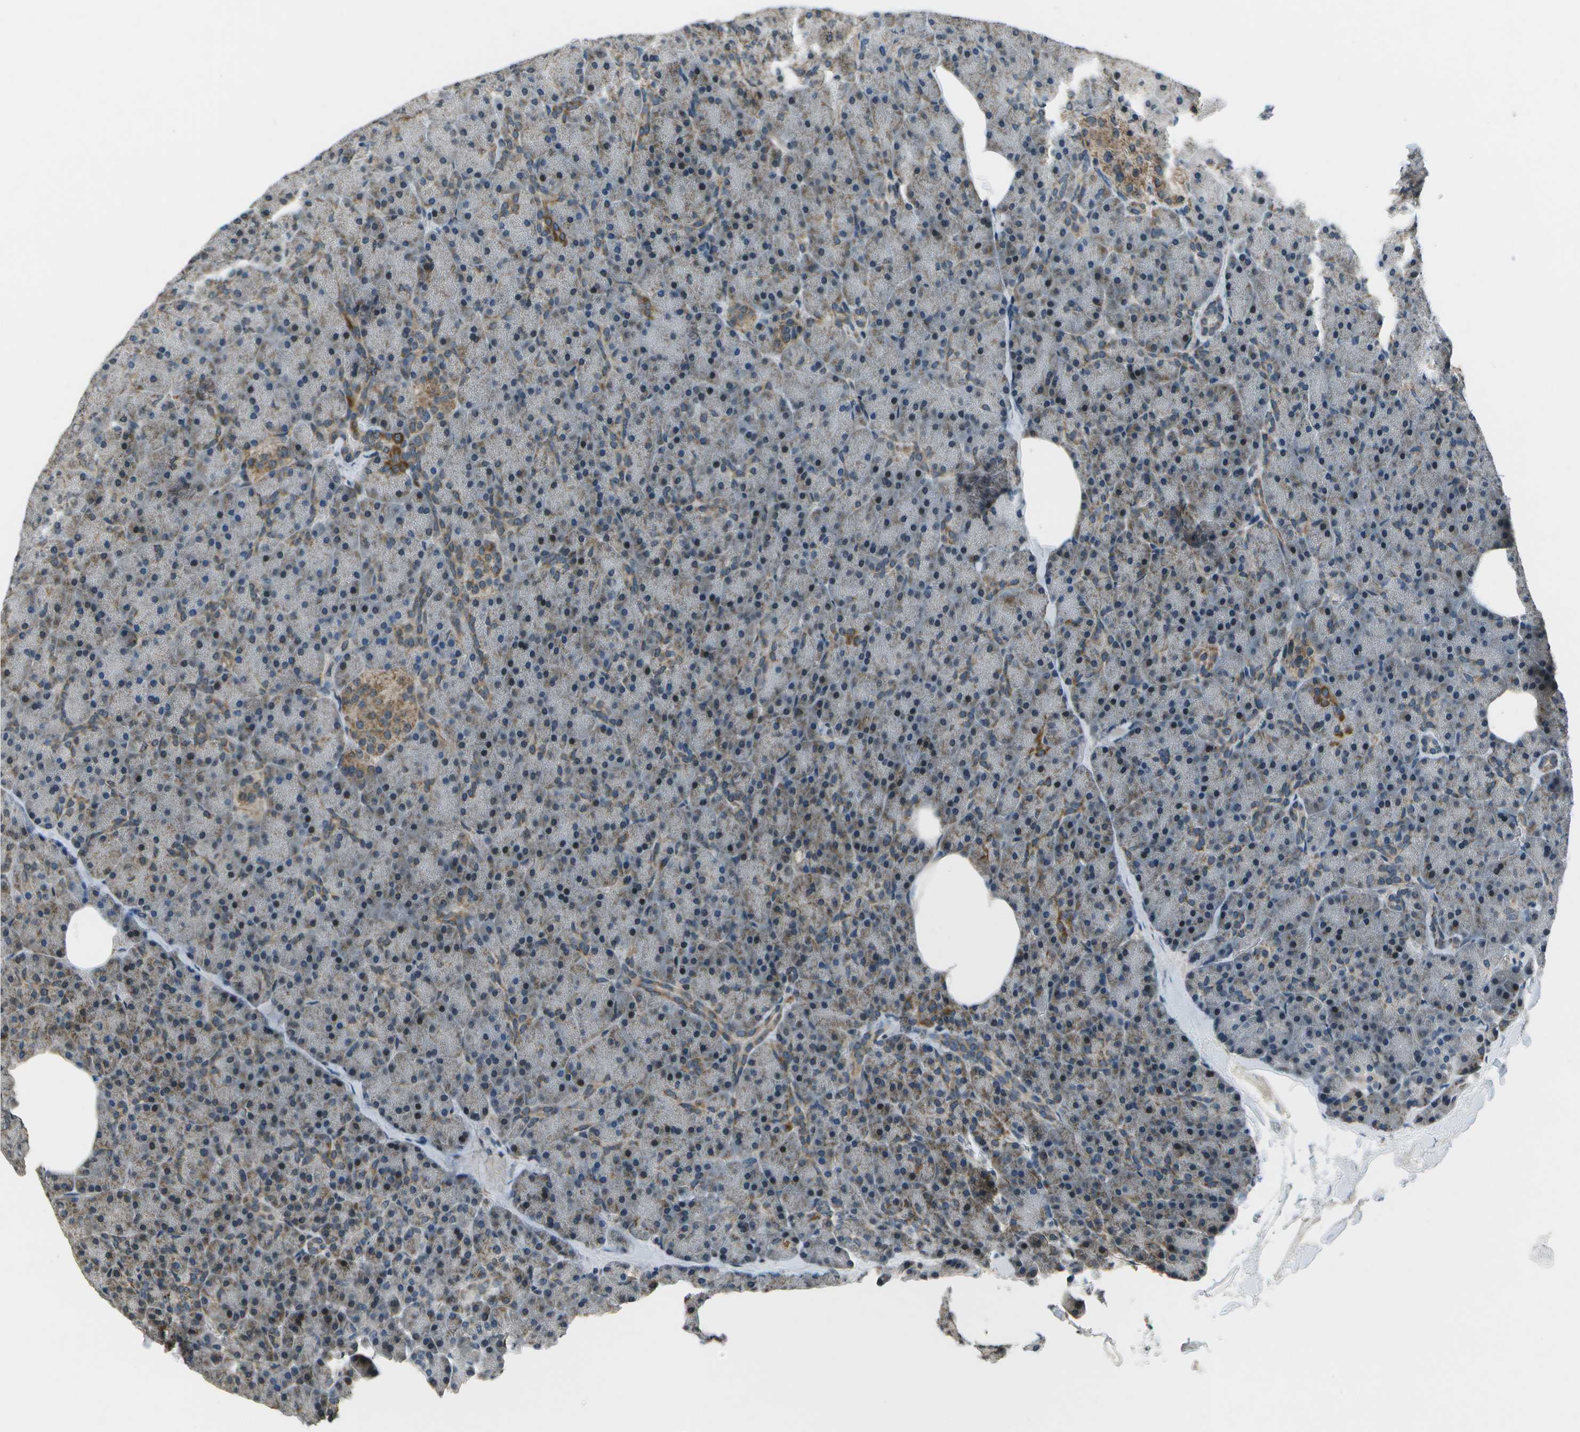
{"staining": {"intensity": "strong", "quantity": "<25%", "location": "cytoplasmic/membranous"}, "tissue": "pancreas", "cell_type": "Exocrine glandular cells", "image_type": "normal", "snomed": [{"axis": "morphology", "description": "Normal tissue, NOS"}, {"axis": "topography", "description": "Pancreas"}], "caption": "Protein expression analysis of normal pancreas exhibits strong cytoplasmic/membranous positivity in approximately <25% of exocrine glandular cells. (IHC, brightfield microscopy, high magnification).", "gene": "EIF2AK1", "patient": {"sex": "female", "age": 35}}